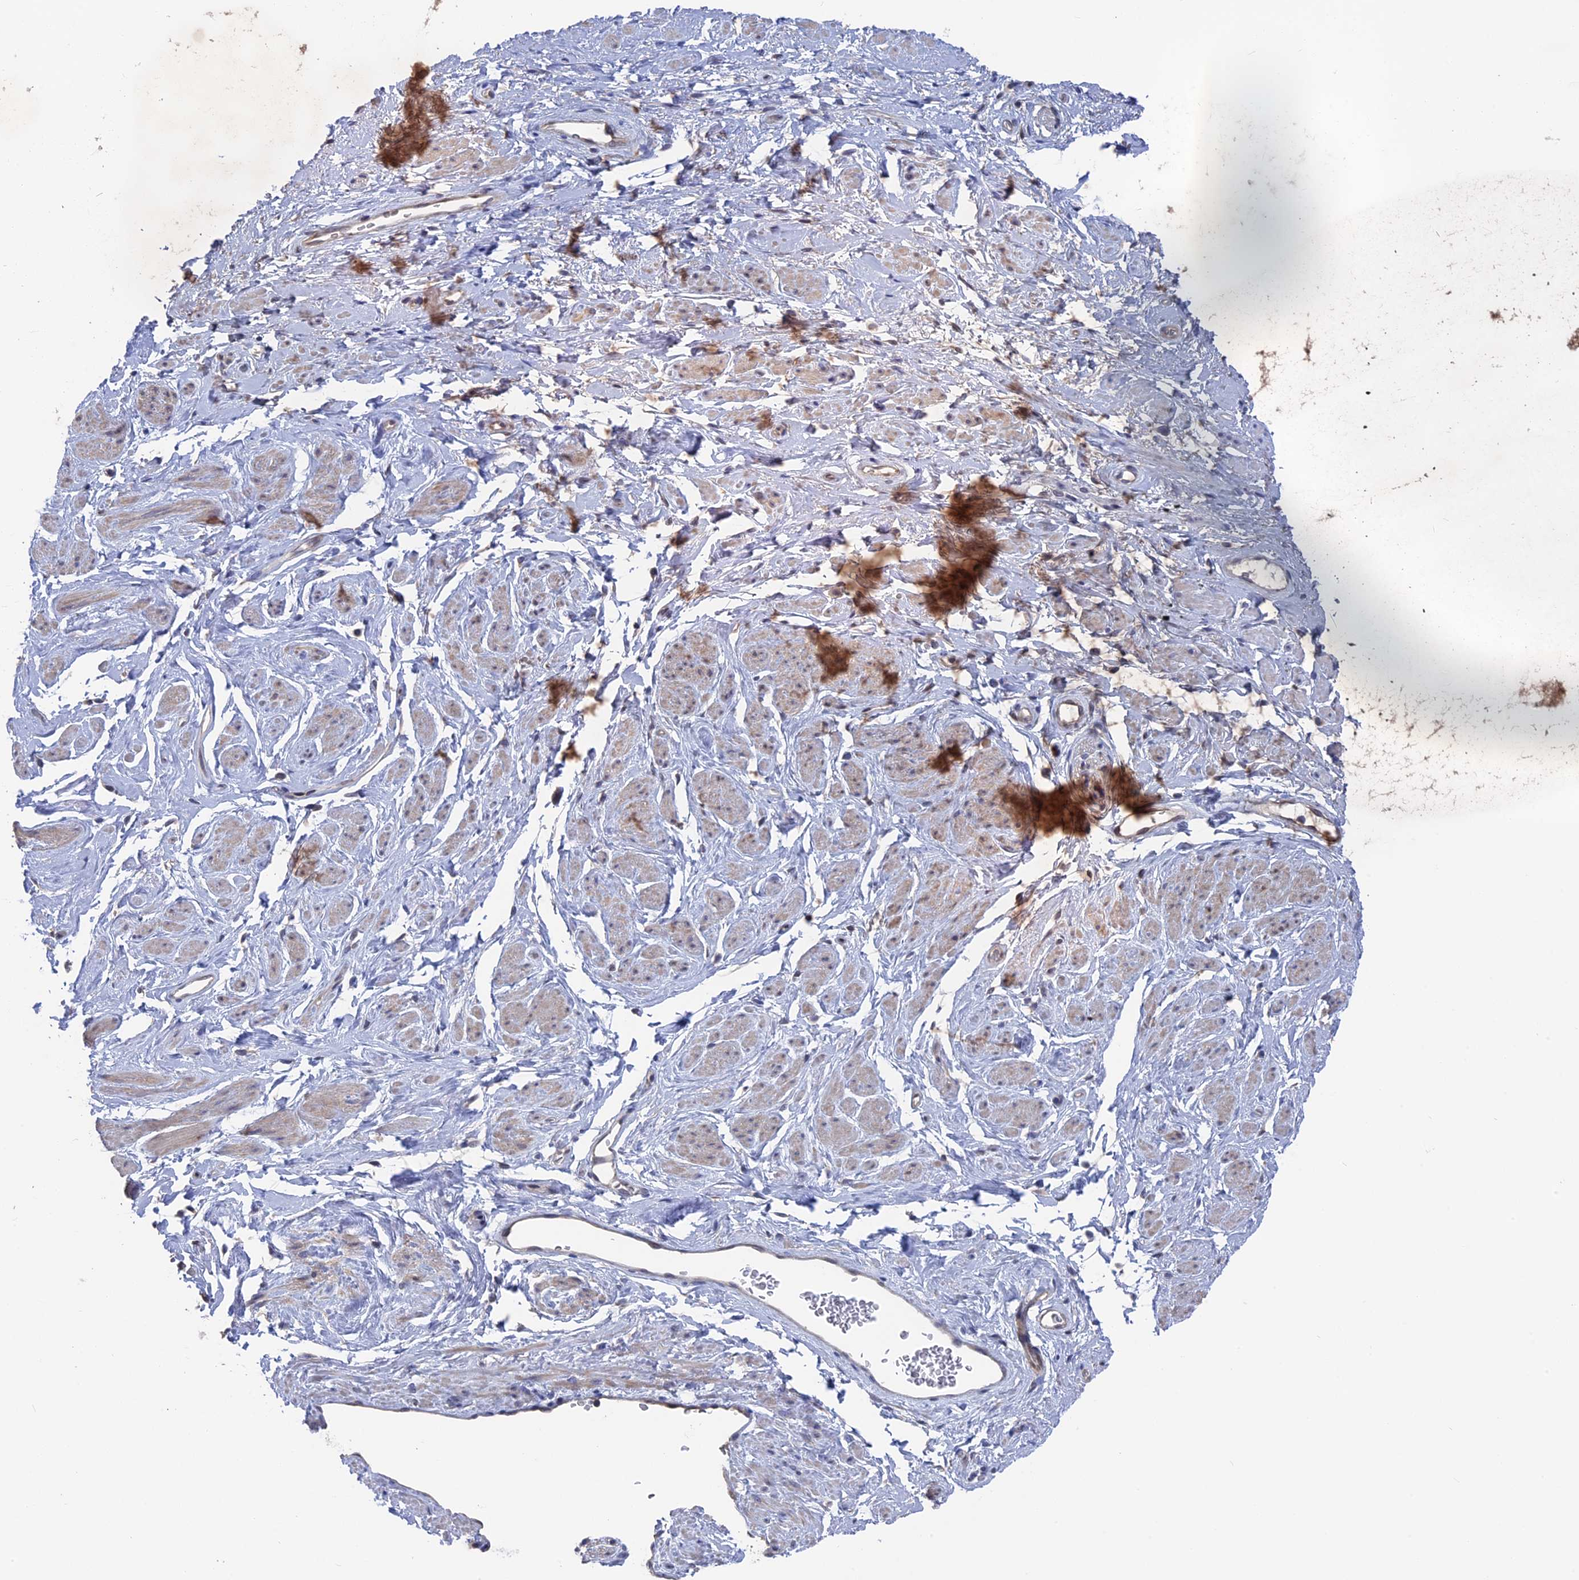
{"staining": {"intensity": "weak", "quantity": ">75%", "location": "cytoplasmic/membranous"}, "tissue": "soft tissue", "cell_type": "Fibroblasts", "image_type": "normal", "snomed": [{"axis": "morphology", "description": "Normal tissue, NOS"}, {"axis": "morphology", "description": "Adenocarcinoma, NOS"}, {"axis": "topography", "description": "Rectum"}, {"axis": "topography", "description": "Vagina"}, {"axis": "topography", "description": "Peripheral nerve tissue"}], "caption": "Protein staining demonstrates weak cytoplasmic/membranous staining in about >75% of fibroblasts in benign soft tissue.", "gene": "NUTF2", "patient": {"sex": "female", "age": 71}}